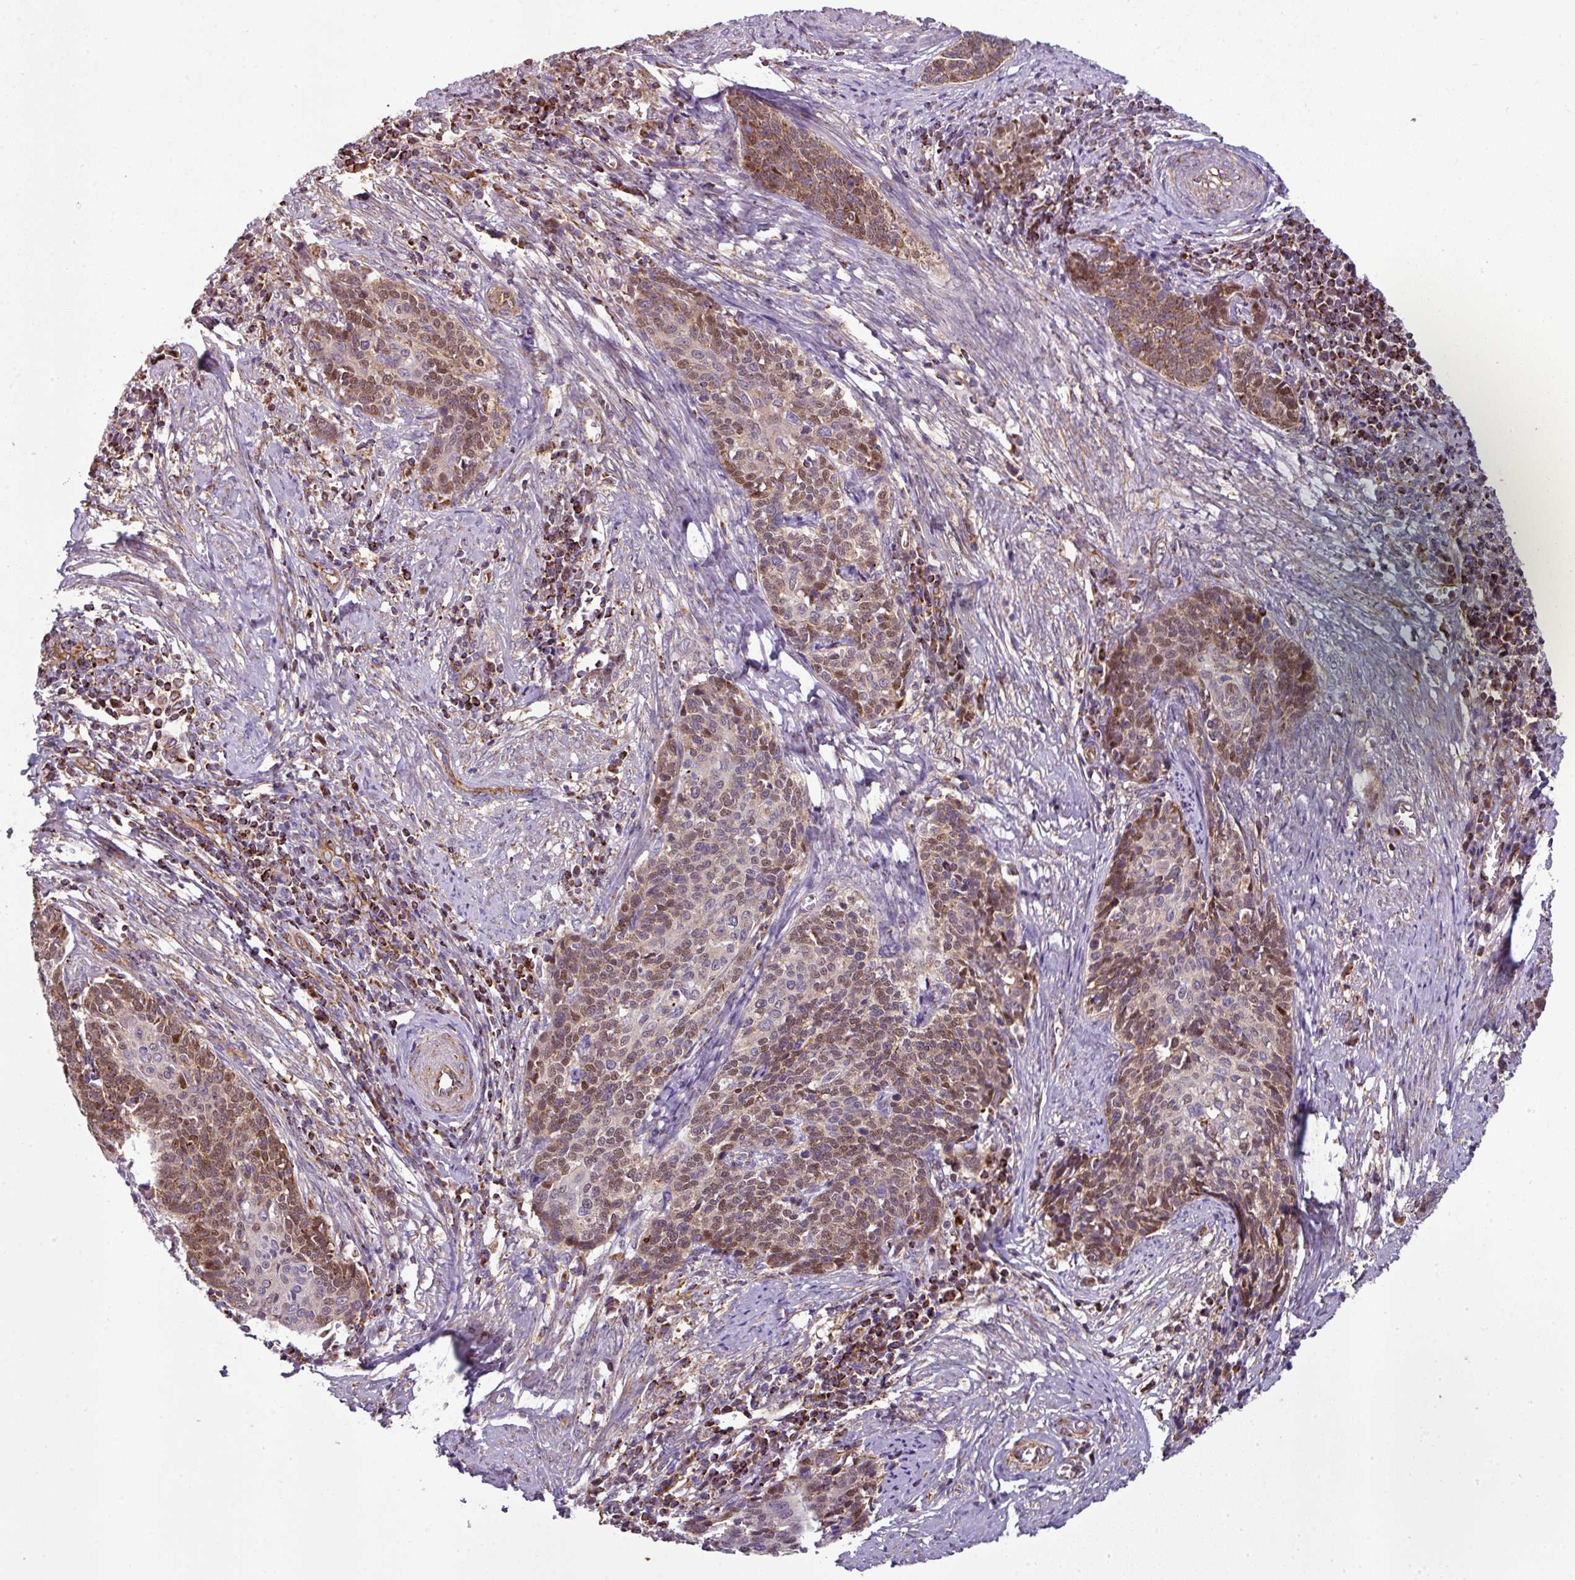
{"staining": {"intensity": "moderate", "quantity": ">75%", "location": "cytoplasmic/membranous,nuclear"}, "tissue": "cervical cancer", "cell_type": "Tumor cells", "image_type": "cancer", "snomed": [{"axis": "morphology", "description": "Squamous cell carcinoma, NOS"}, {"axis": "topography", "description": "Cervix"}], "caption": "Cervical cancer was stained to show a protein in brown. There is medium levels of moderate cytoplasmic/membranous and nuclear staining in approximately >75% of tumor cells.", "gene": "PRELID3B", "patient": {"sex": "female", "age": 39}}